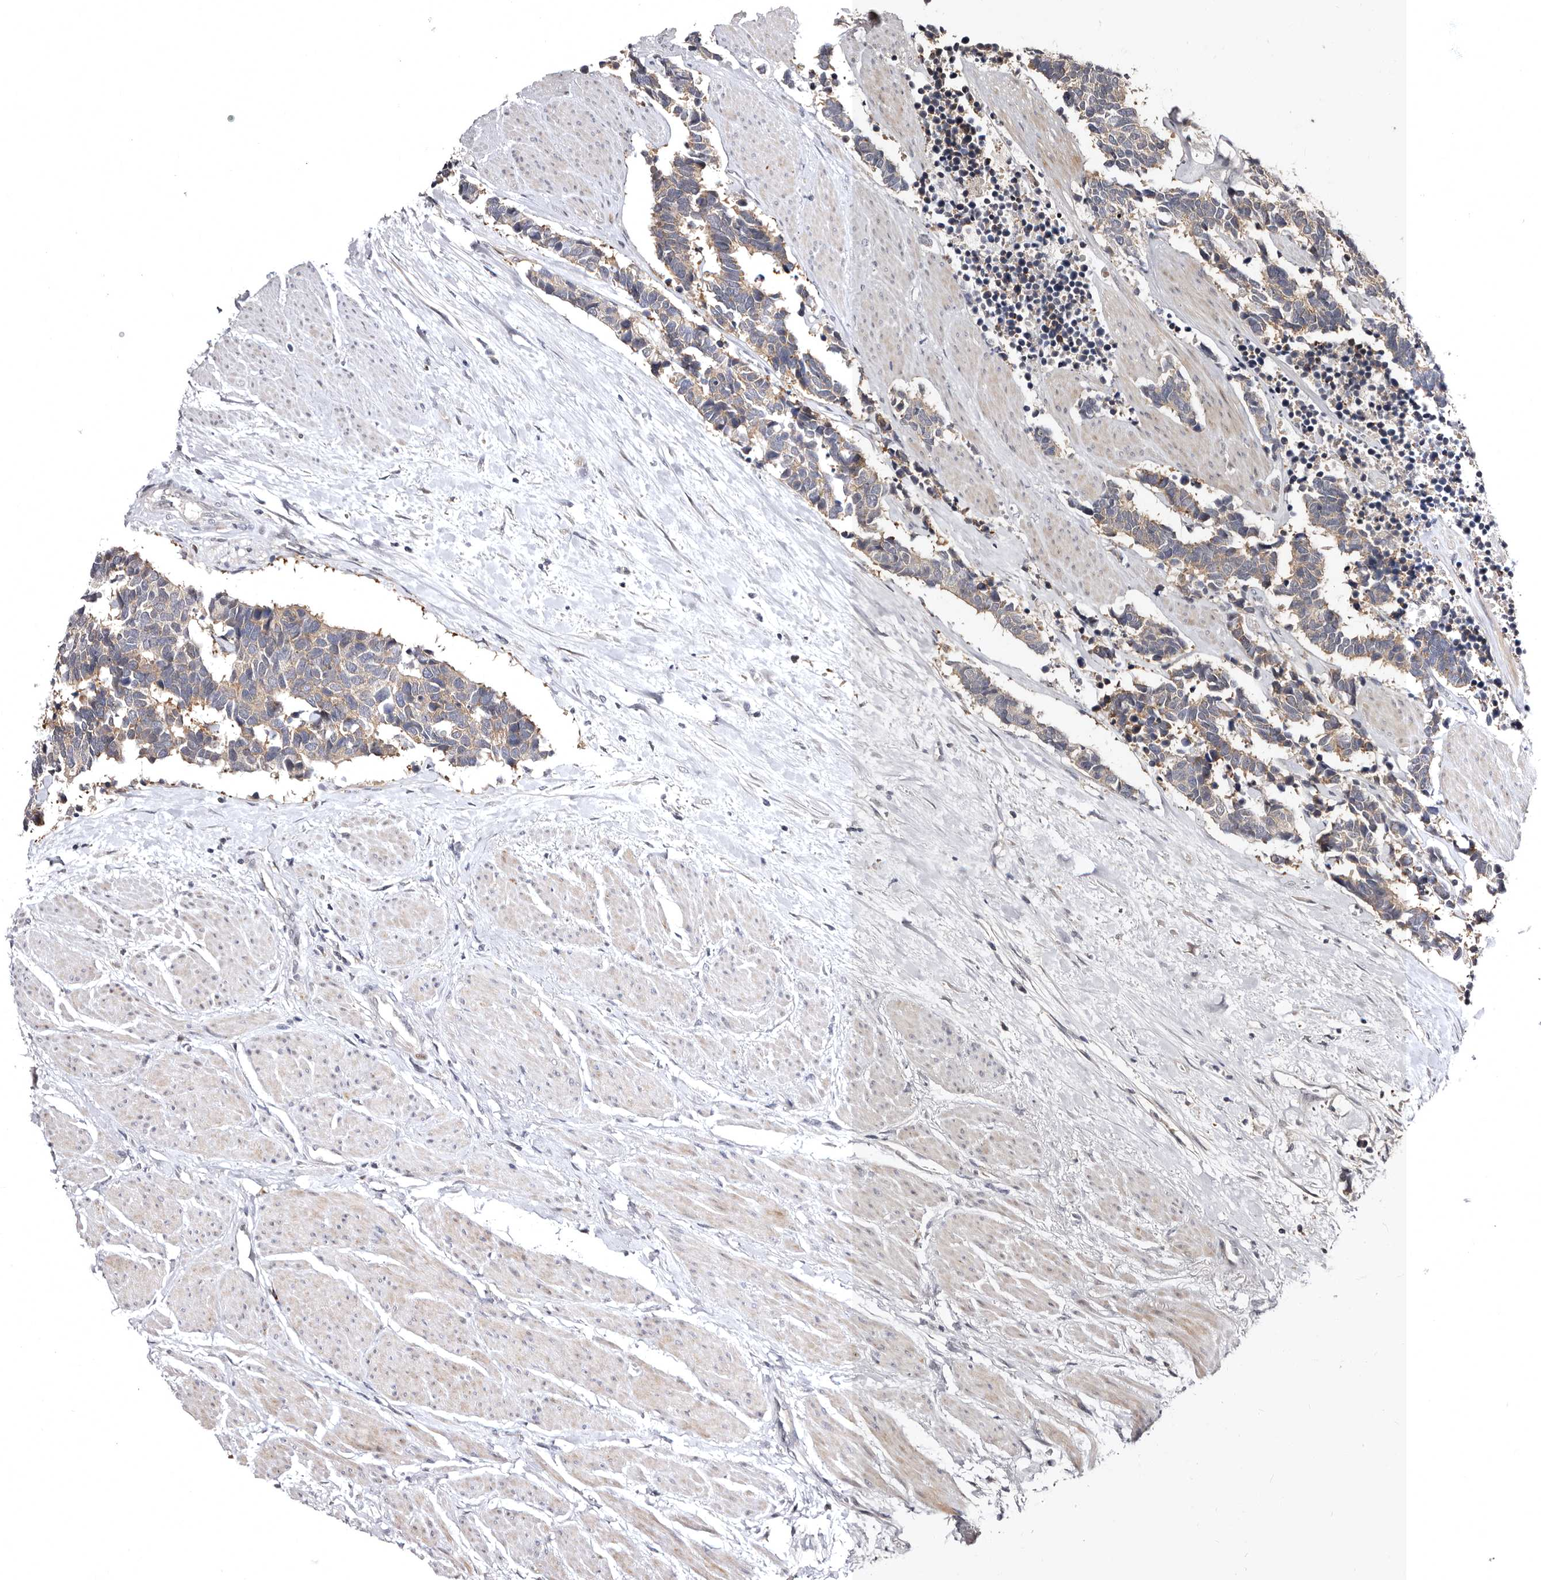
{"staining": {"intensity": "weak", "quantity": "<25%", "location": "cytoplasmic/membranous"}, "tissue": "carcinoid", "cell_type": "Tumor cells", "image_type": "cancer", "snomed": [{"axis": "morphology", "description": "Carcinoma, NOS"}, {"axis": "morphology", "description": "Carcinoid, malignant, NOS"}, {"axis": "topography", "description": "Urinary bladder"}], "caption": "Immunohistochemistry (IHC) photomicrograph of human carcinoma stained for a protein (brown), which exhibits no positivity in tumor cells.", "gene": "PHF20L1", "patient": {"sex": "male", "age": 57}}